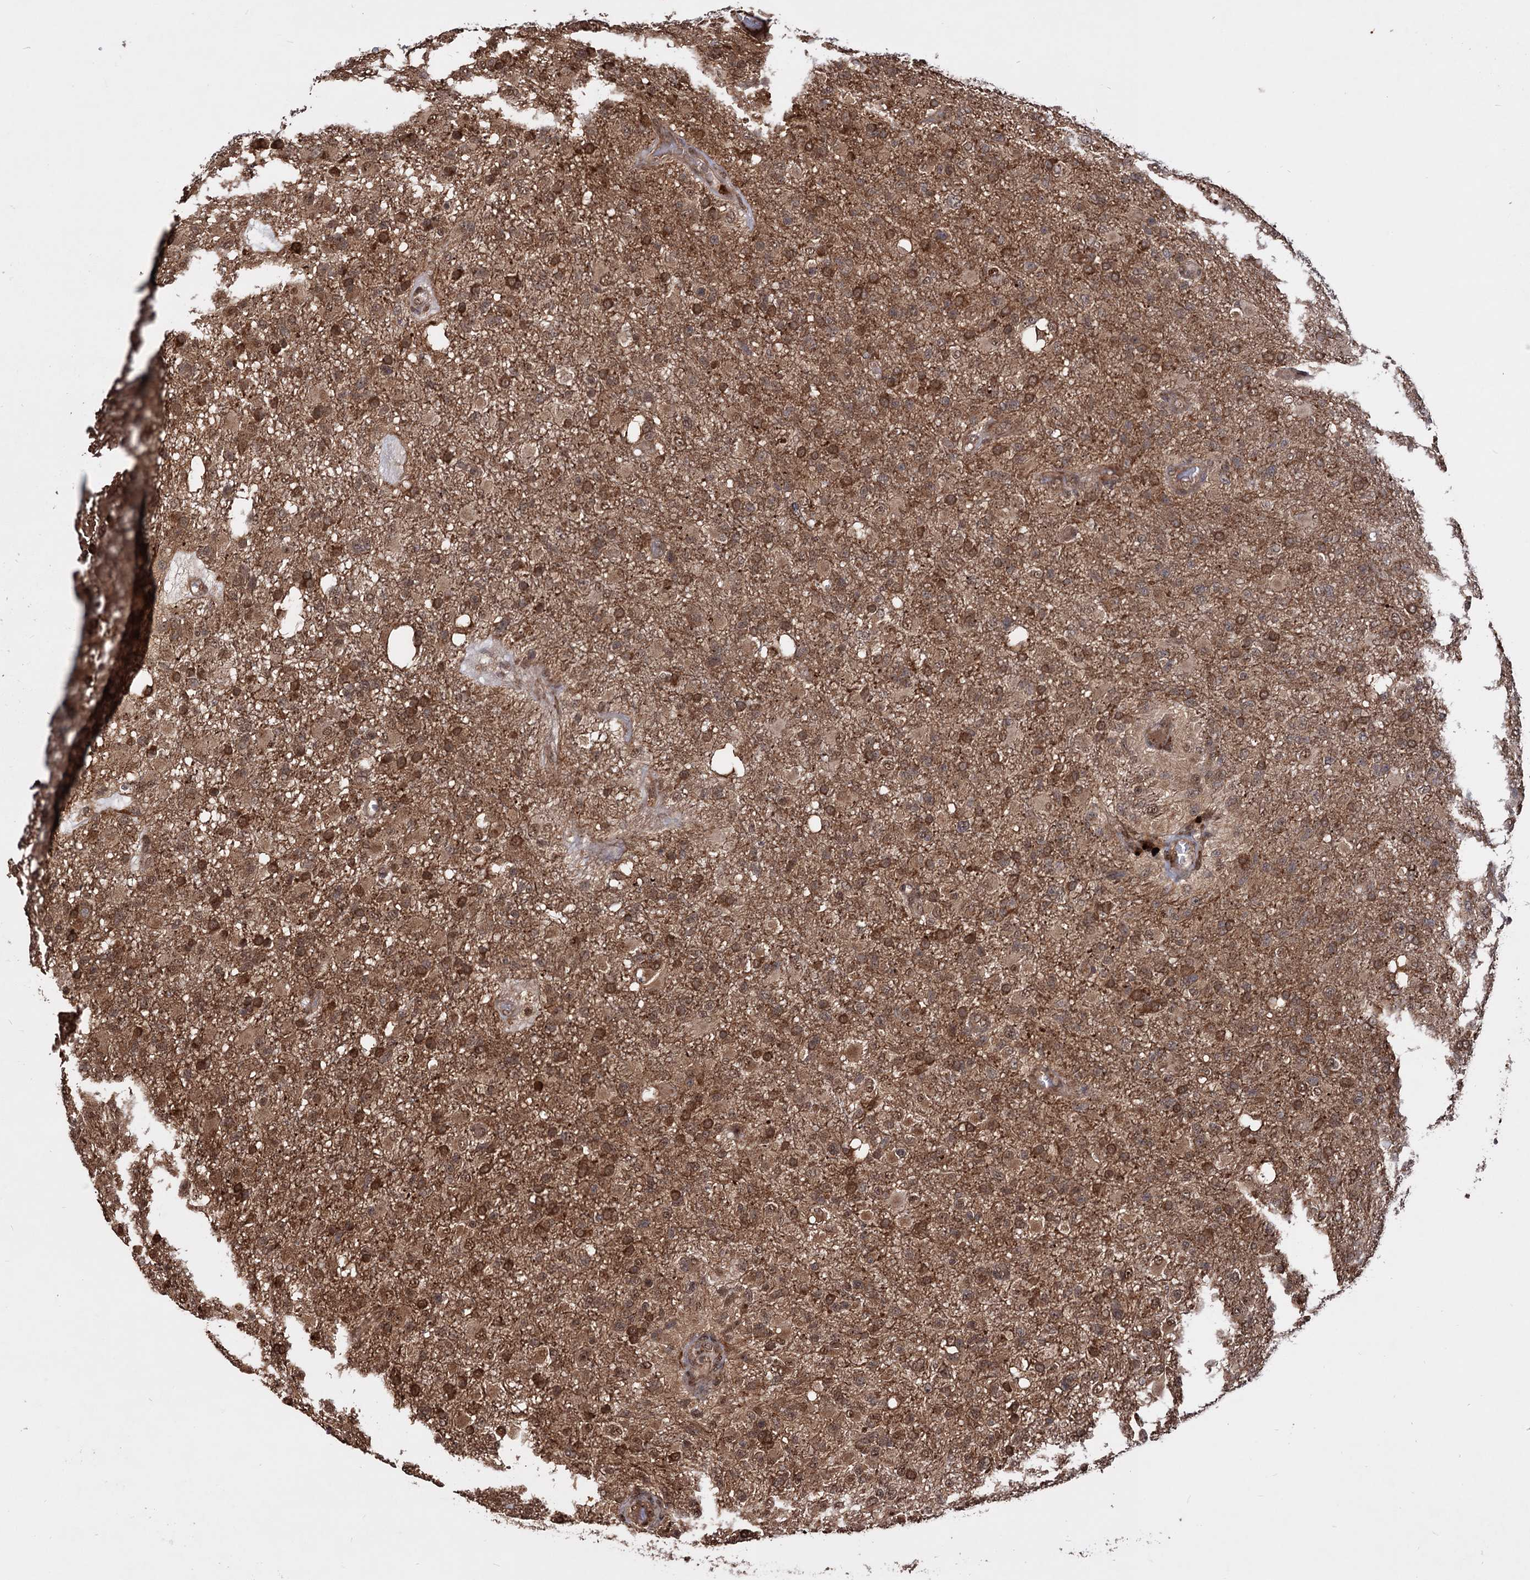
{"staining": {"intensity": "moderate", "quantity": ">75%", "location": "cytoplasmic/membranous,nuclear"}, "tissue": "glioma", "cell_type": "Tumor cells", "image_type": "cancer", "snomed": [{"axis": "morphology", "description": "Glioma, malignant, High grade"}, {"axis": "topography", "description": "Brain"}], "caption": "There is medium levels of moderate cytoplasmic/membranous and nuclear positivity in tumor cells of glioma, as demonstrated by immunohistochemical staining (brown color).", "gene": "PIGB", "patient": {"sex": "female", "age": 74}}